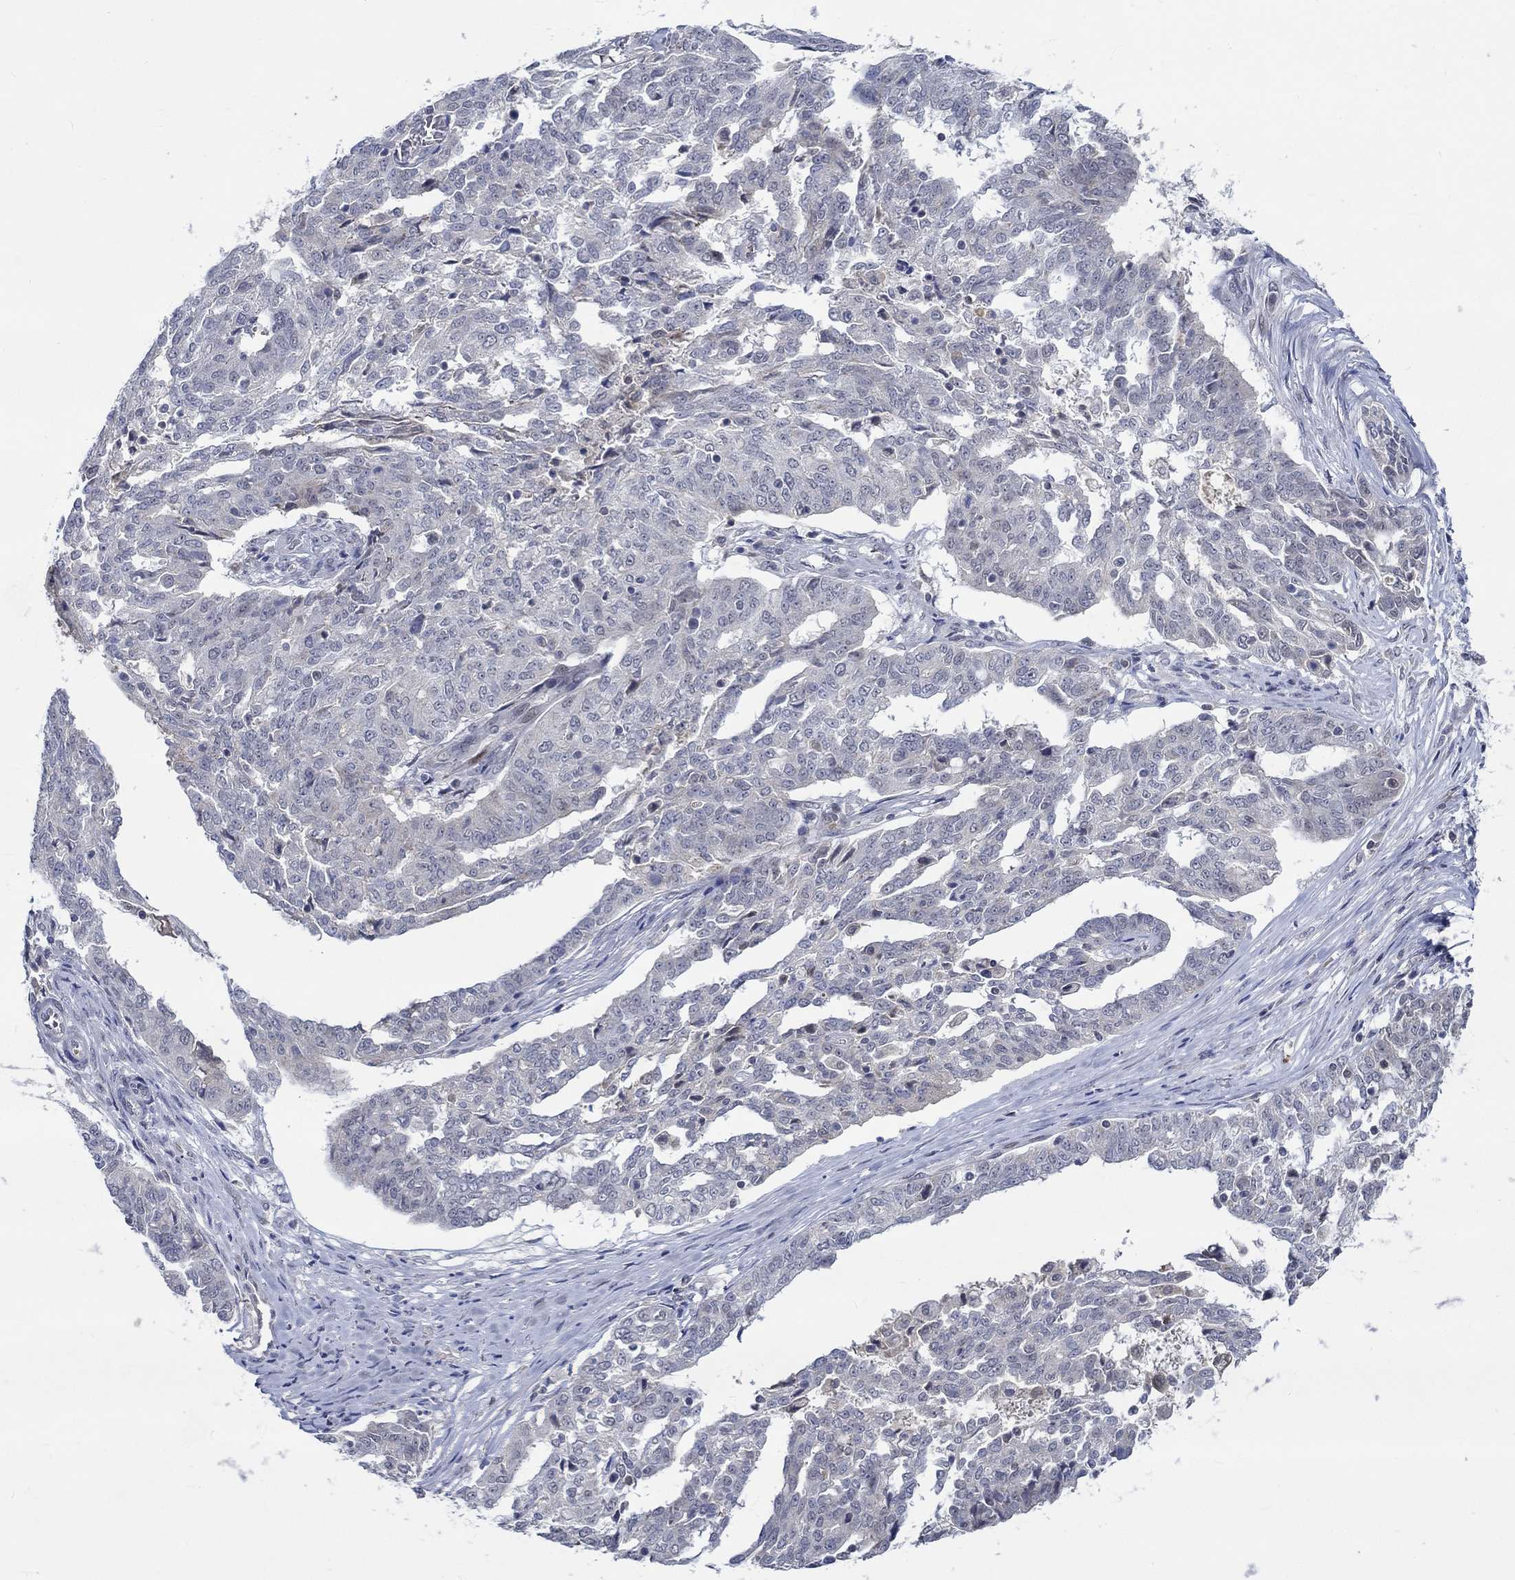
{"staining": {"intensity": "negative", "quantity": "none", "location": "none"}, "tissue": "ovarian cancer", "cell_type": "Tumor cells", "image_type": "cancer", "snomed": [{"axis": "morphology", "description": "Cystadenocarcinoma, serous, NOS"}, {"axis": "topography", "description": "Ovary"}], "caption": "Immunohistochemical staining of ovarian cancer (serous cystadenocarcinoma) reveals no significant expression in tumor cells.", "gene": "WASF1", "patient": {"sex": "female", "age": 67}}